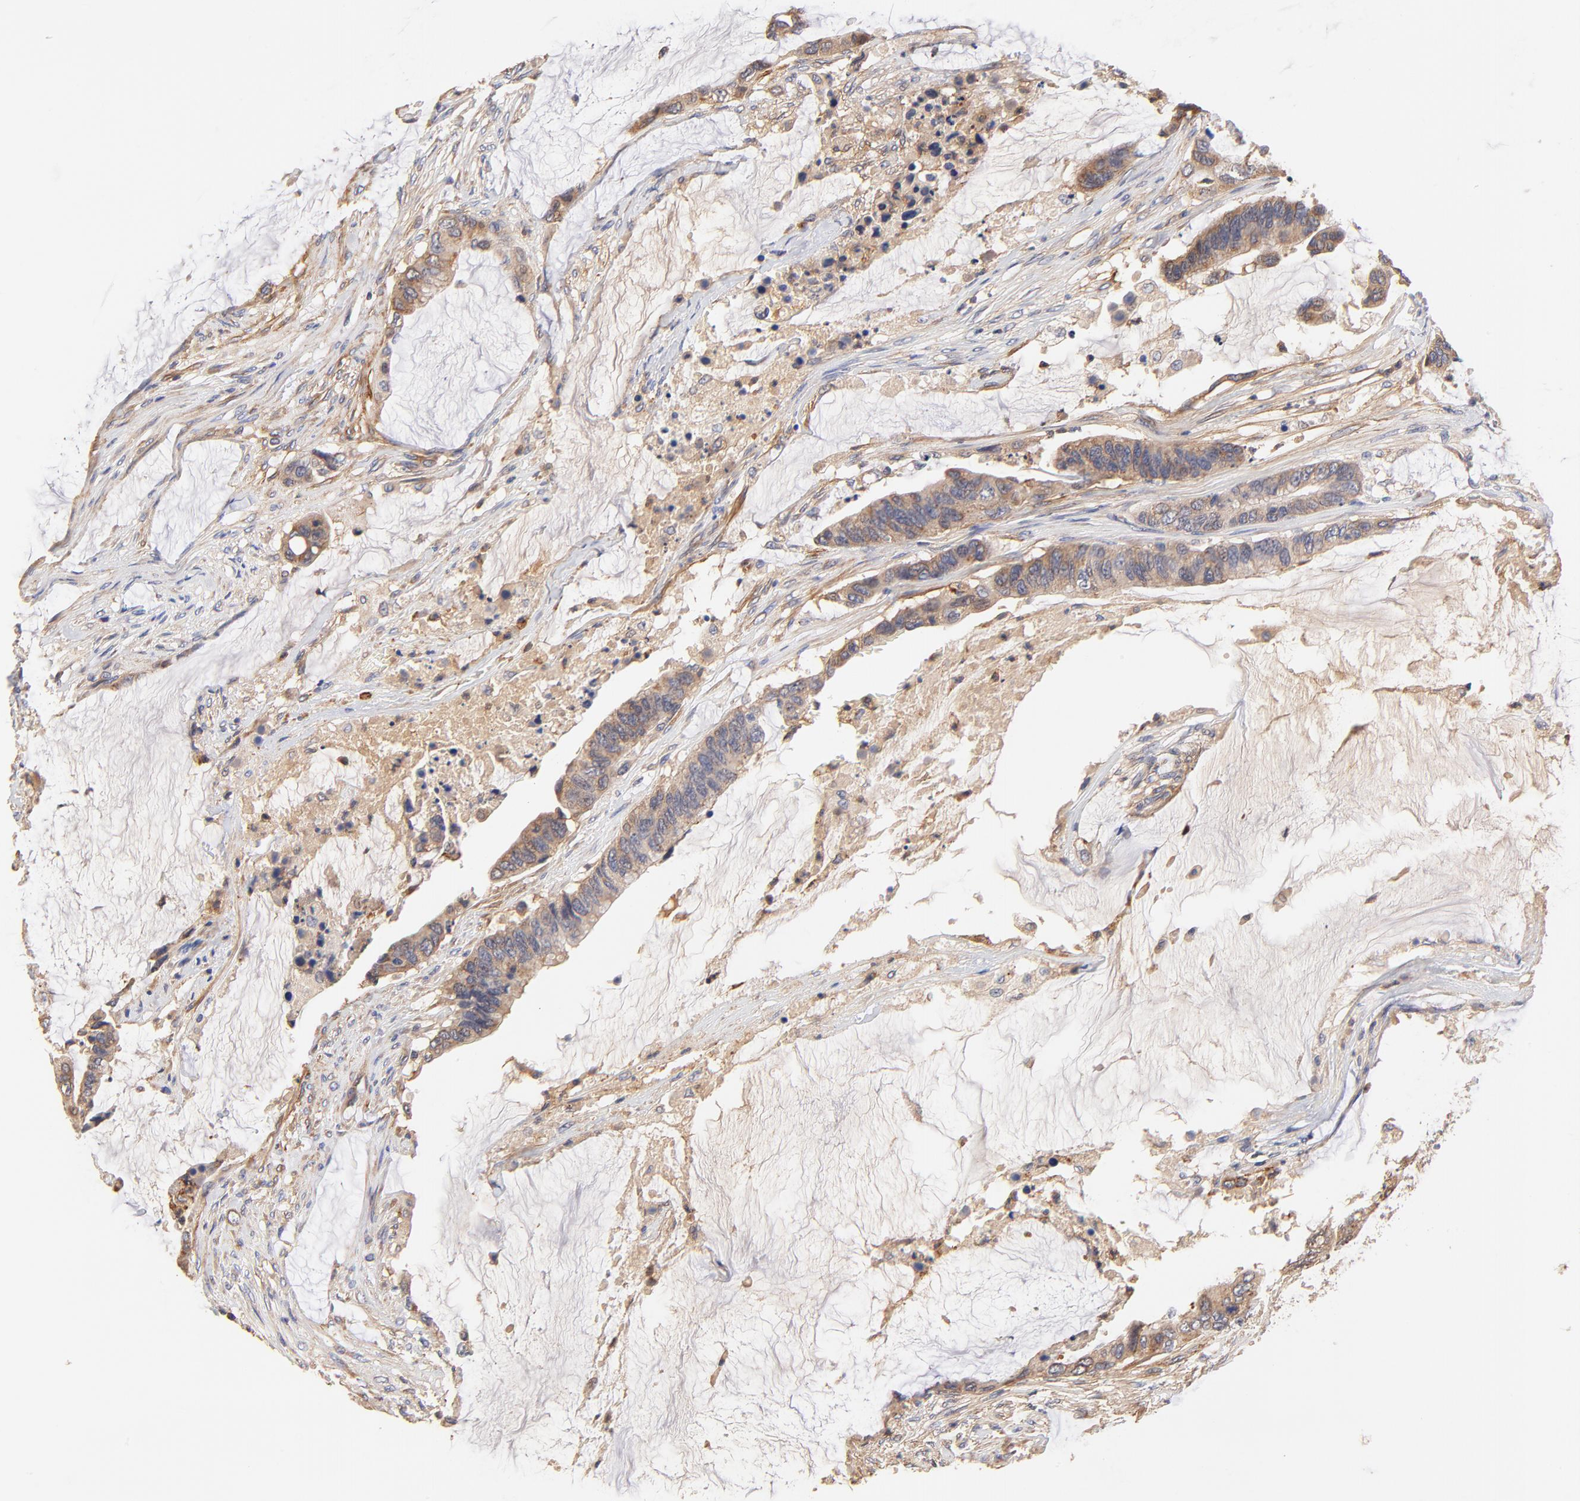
{"staining": {"intensity": "moderate", "quantity": ">75%", "location": "cytoplasmic/membranous"}, "tissue": "colorectal cancer", "cell_type": "Tumor cells", "image_type": "cancer", "snomed": [{"axis": "morphology", "description": "Adenocarcinoma, NOS"}, {"axis": "topography", "description": "Rectum"}], "caption": "Colorectal adenocarcinoma tissue demonstrates moderate cytoplasmic/membranous staining in about >75% of tumor cells", "gene": "PTK7", "patient": {"sex": "female", "age": 59}}